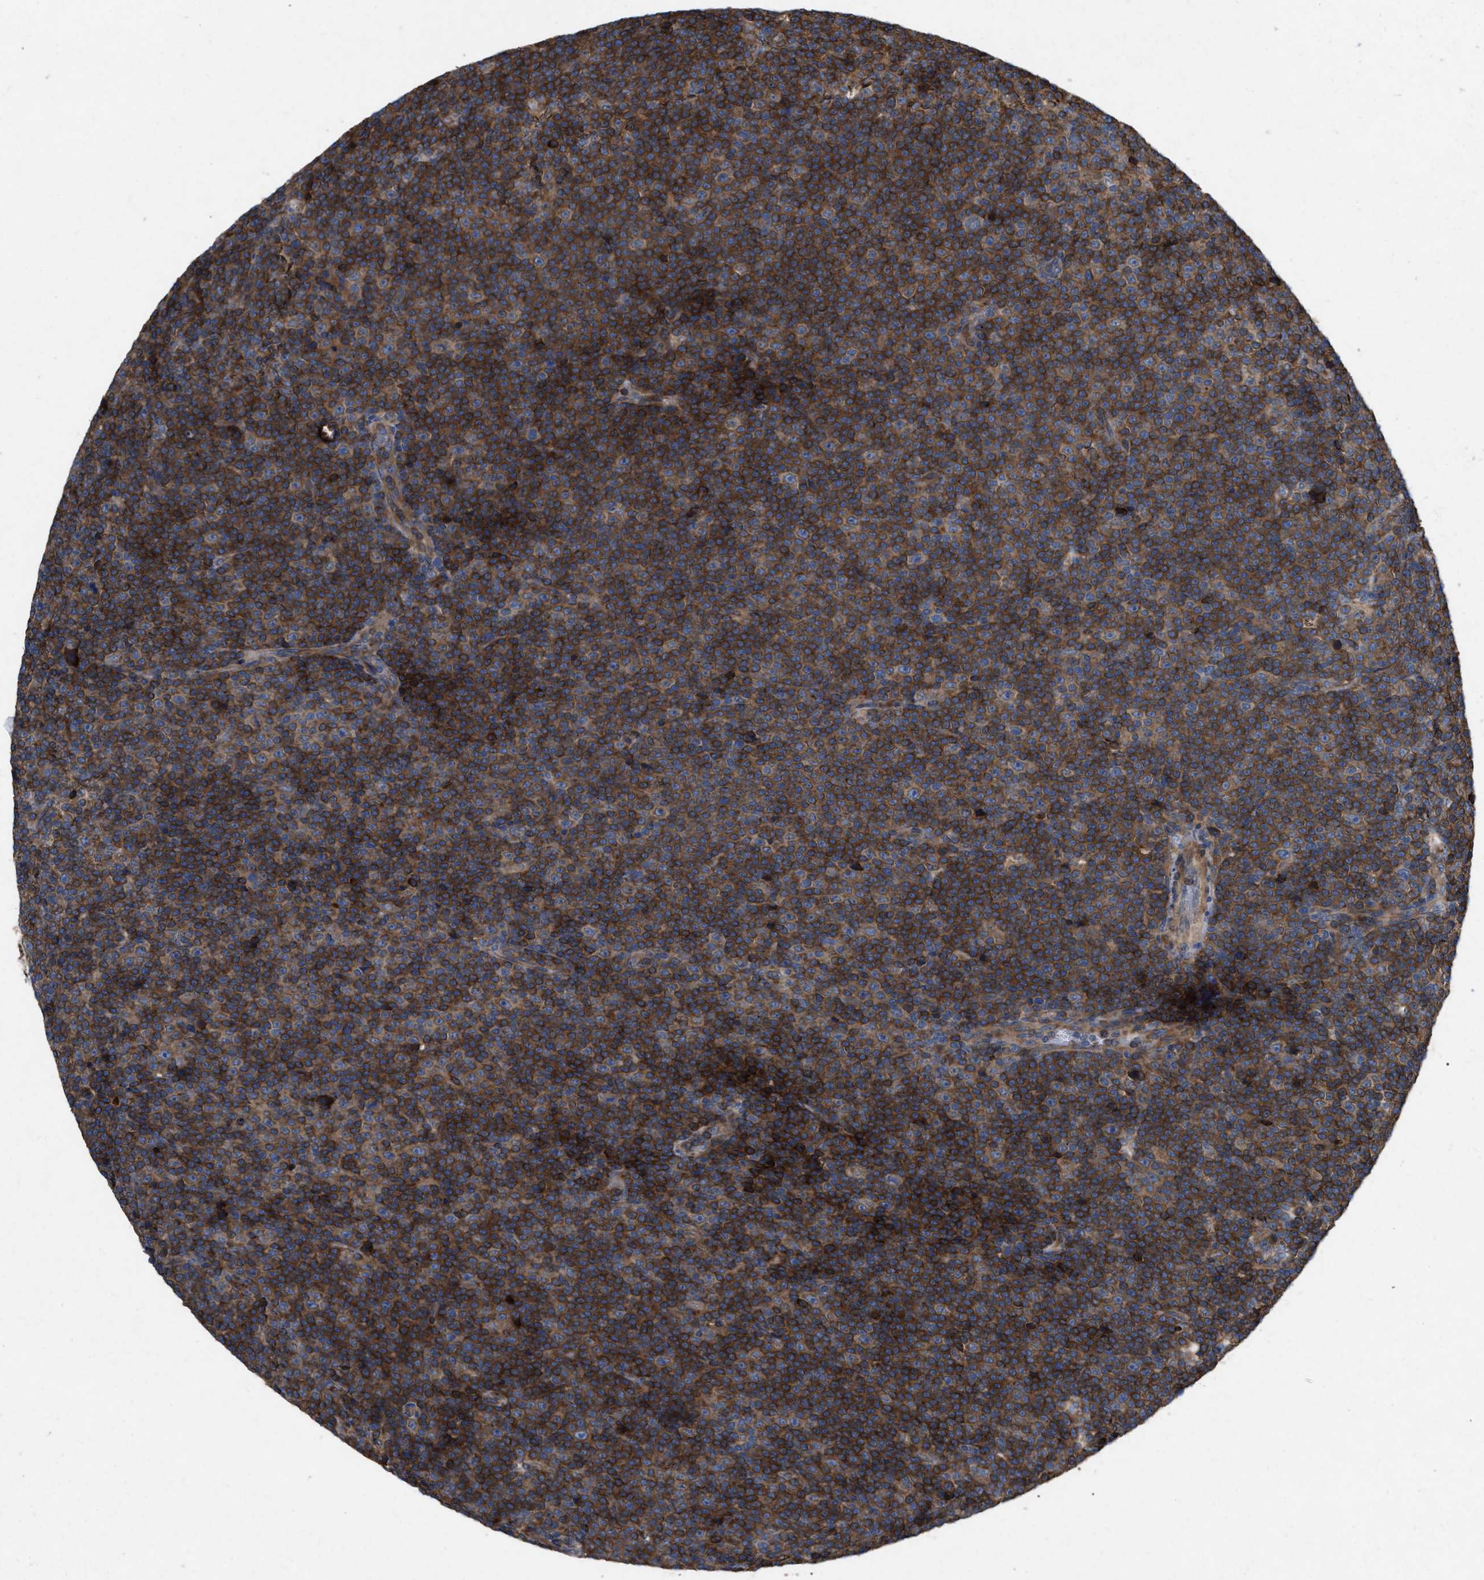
{"staining": {"intensity": "strong", "quantity": ">75%", "location": "cytoplasmic/membranous"}, "tissue": "lymphoma", "cell_type": "Tumor cells", "image_type": "cancer", "snomed": [{"axis": "morphology", "description": "Malignant lymphoma, non-Hodgkin's type, Low grade"}, {"axis": "topography", "description": "Lymph node"}], "caption": "This image shows immunohistochemistry (IHC) staining of low-grade malignant lymphoma, non-Hodgkin's type, with high strong cytoplasmic/membranous expression in about >75% of tumor cells.", "gene": "CDKN2C", "patient": {"sex": "female", "age": 67}}